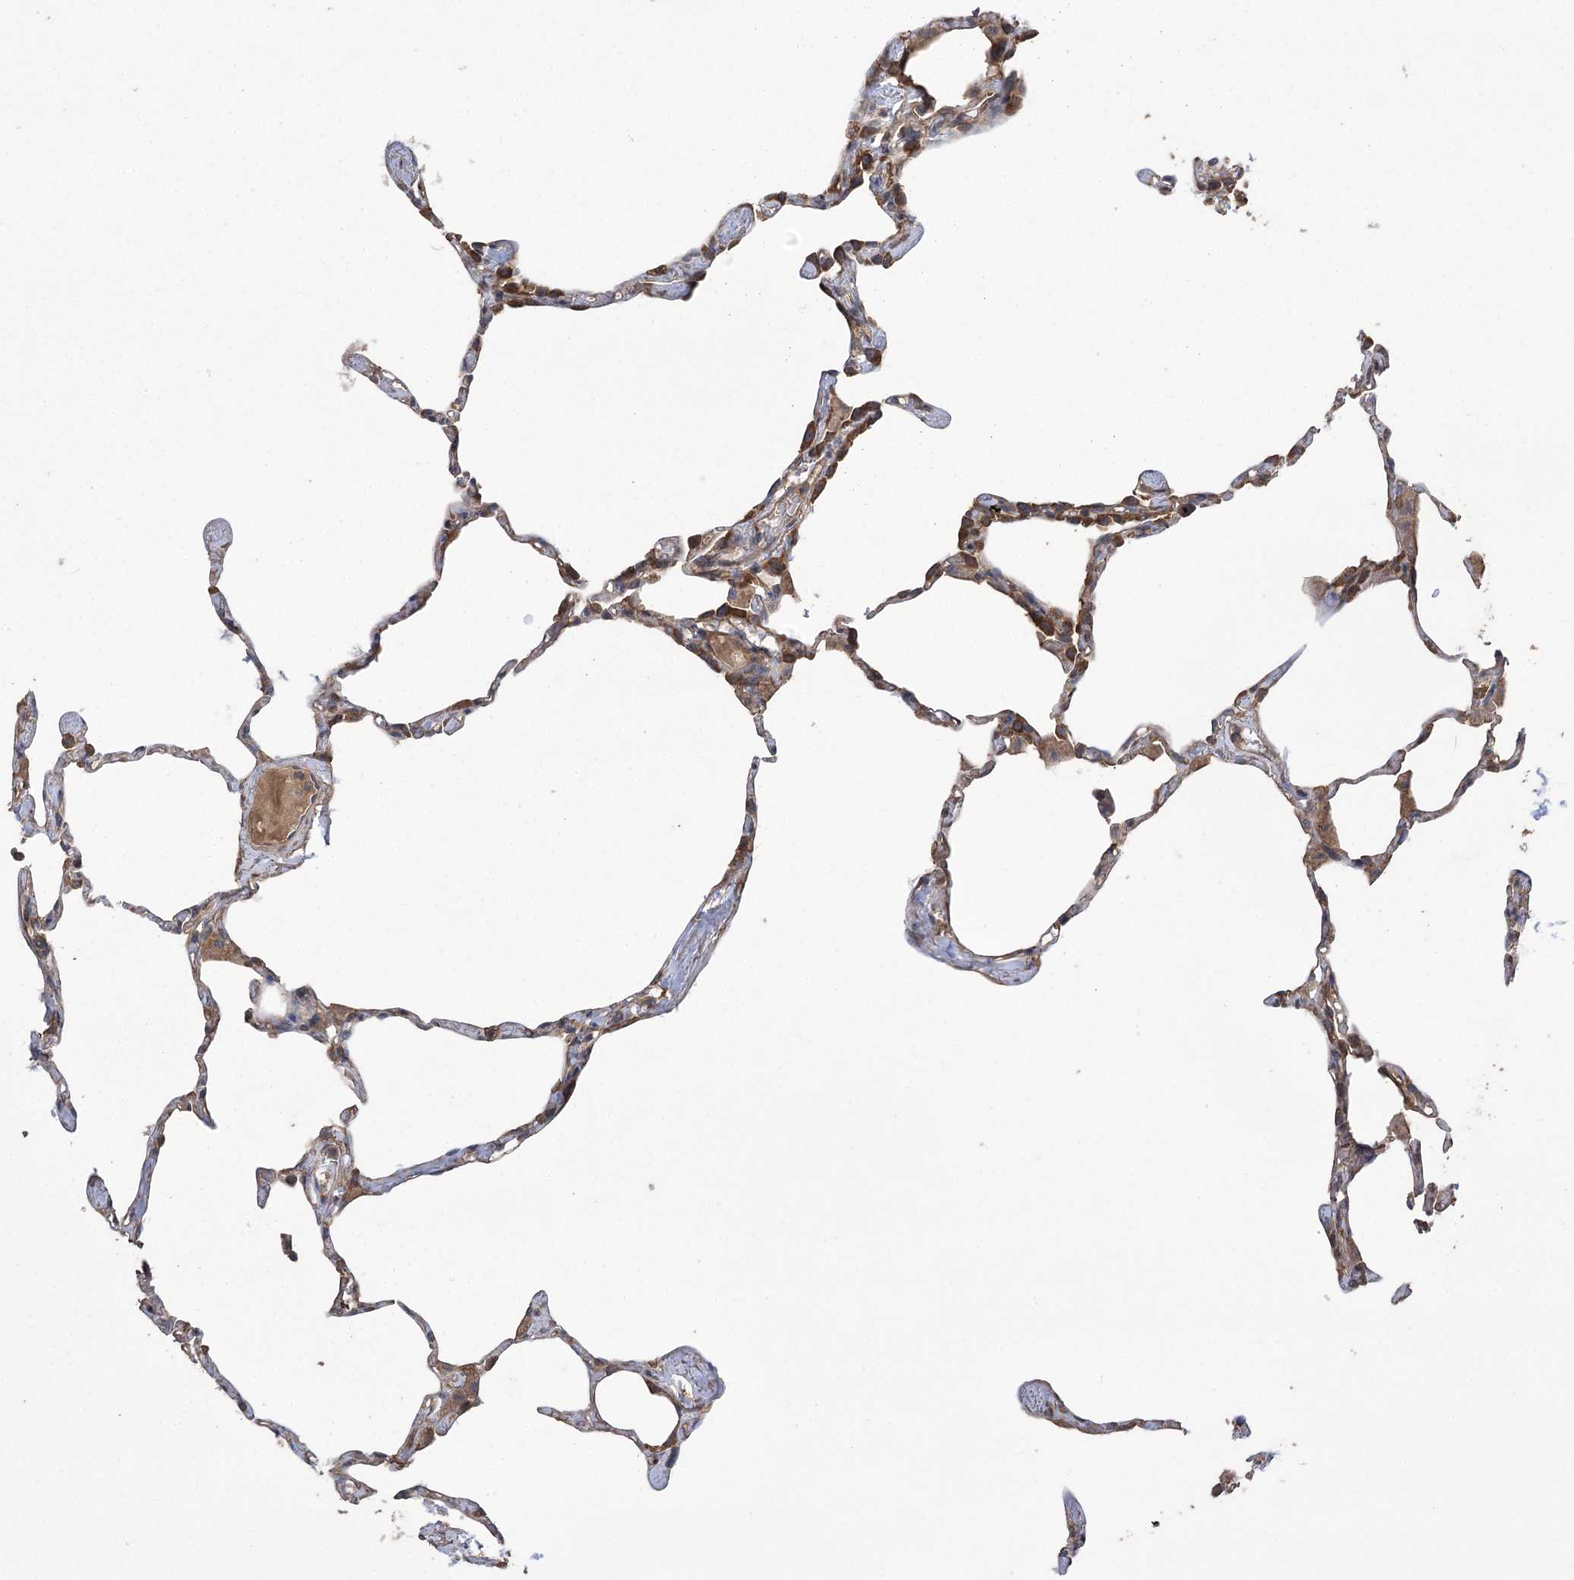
{"staining": {"intensity": "moderate", "quantity": "25%-75%", "location": "cytoplasmic/membranous"}, "tissue": "lung", "cell_type": "Alveolar cells", "image_type": "normal", "snomed": [{"axis": "morphology", "description": "Normal tissue, NOS"}, {"axis": "topography", "description": "Lung"}], "caption": "Alveolar cells exhibit medium levels of moderate cytoplasmic/membranous expression in approximately 25%-75% of cells in normal human lung. The protein is shown in brown color, while the nuclei are stained blue.", "gene": "PRSS53", "patient": {"sex": "male", "age": 65}}